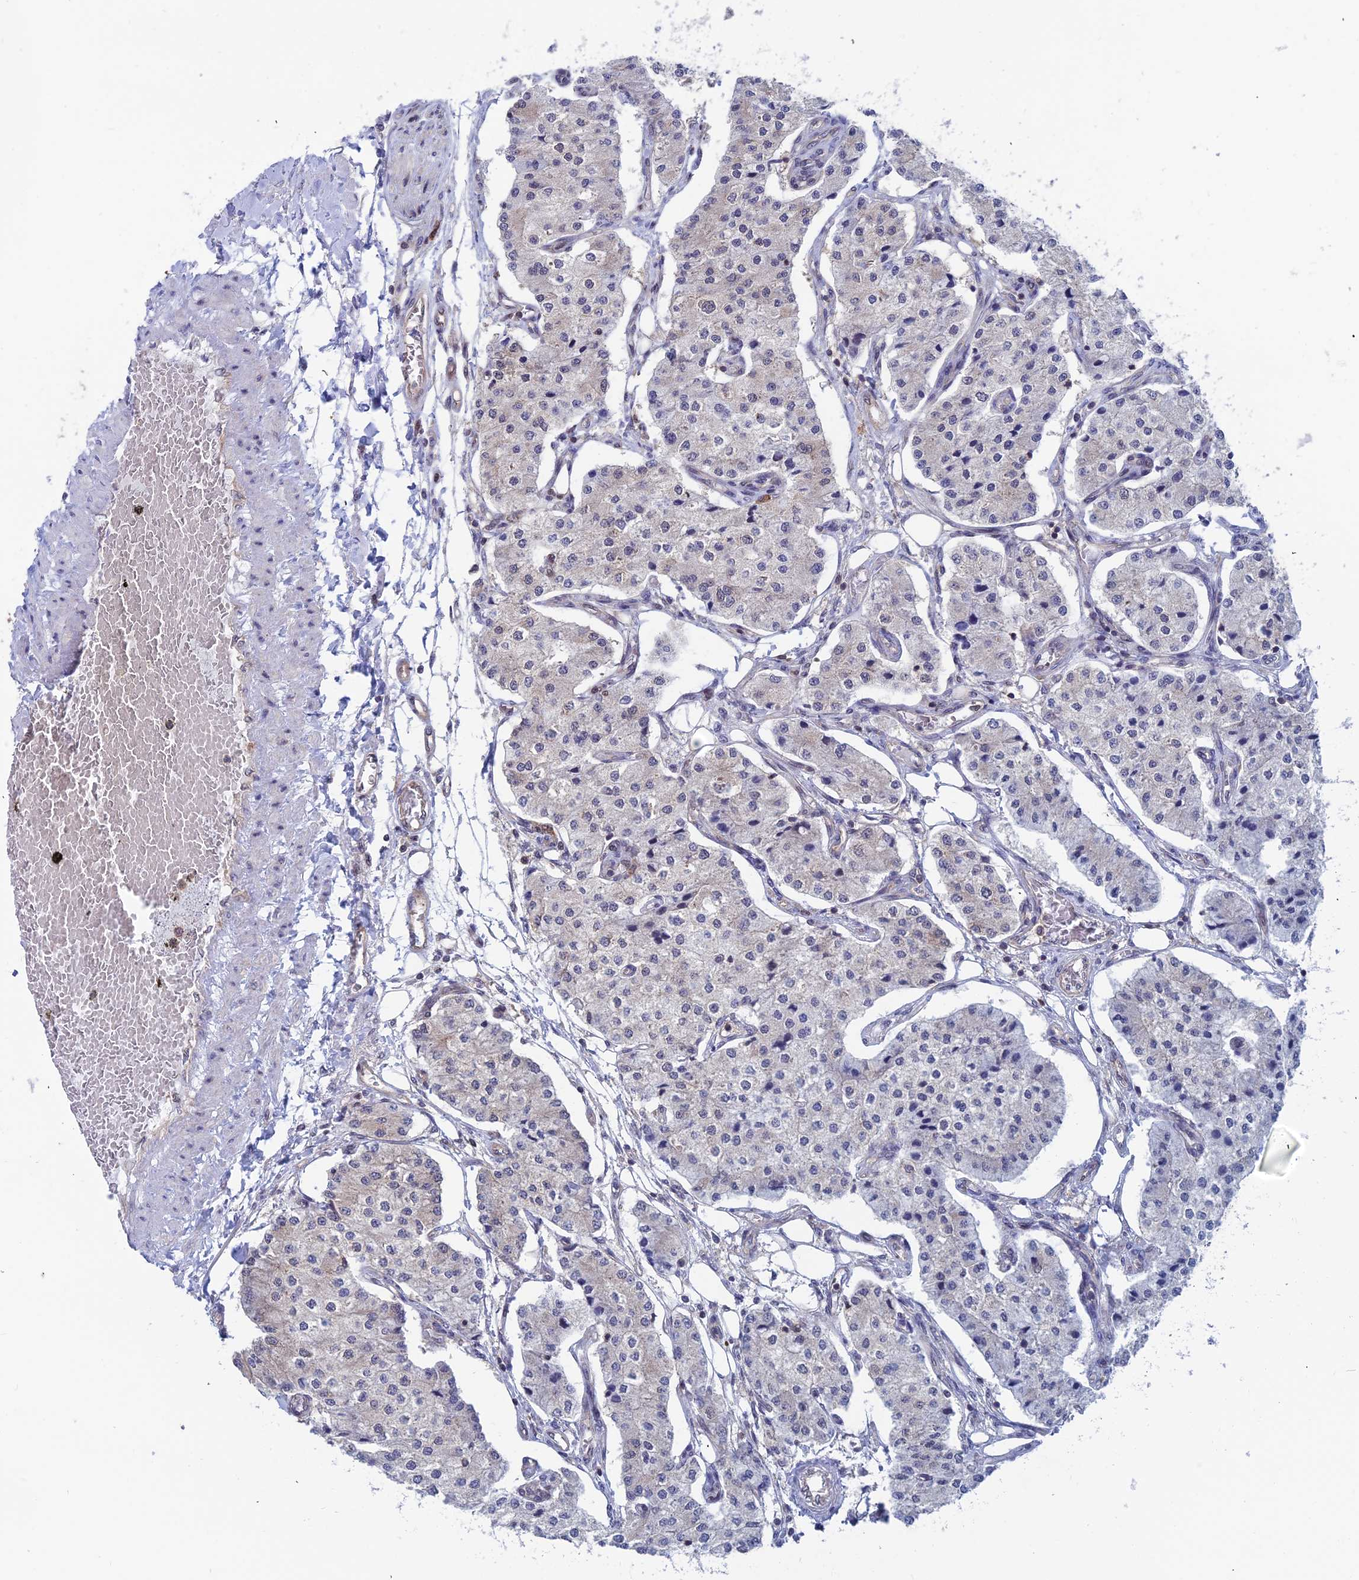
{"staining": {"intensity": "weak", "quantity": "25%-75%", "location": "cytoplasmic/membranous"}, "tissue": "carcinoid", "cell_type": "Tumor cells", "image_type": "cancer", "snomed": [{"axis": "morphology", "description": "Carcinoid, malignant, NOS"}, {"axis": "topography", "description": "Colon"}], "caption": "A brown stain highlights weak cytoplasmic/membranous positivity of a protein in human carcinoid tumor cells.", "gene": "IGBP1", "patient": {"sex": "female", "age": 52}}